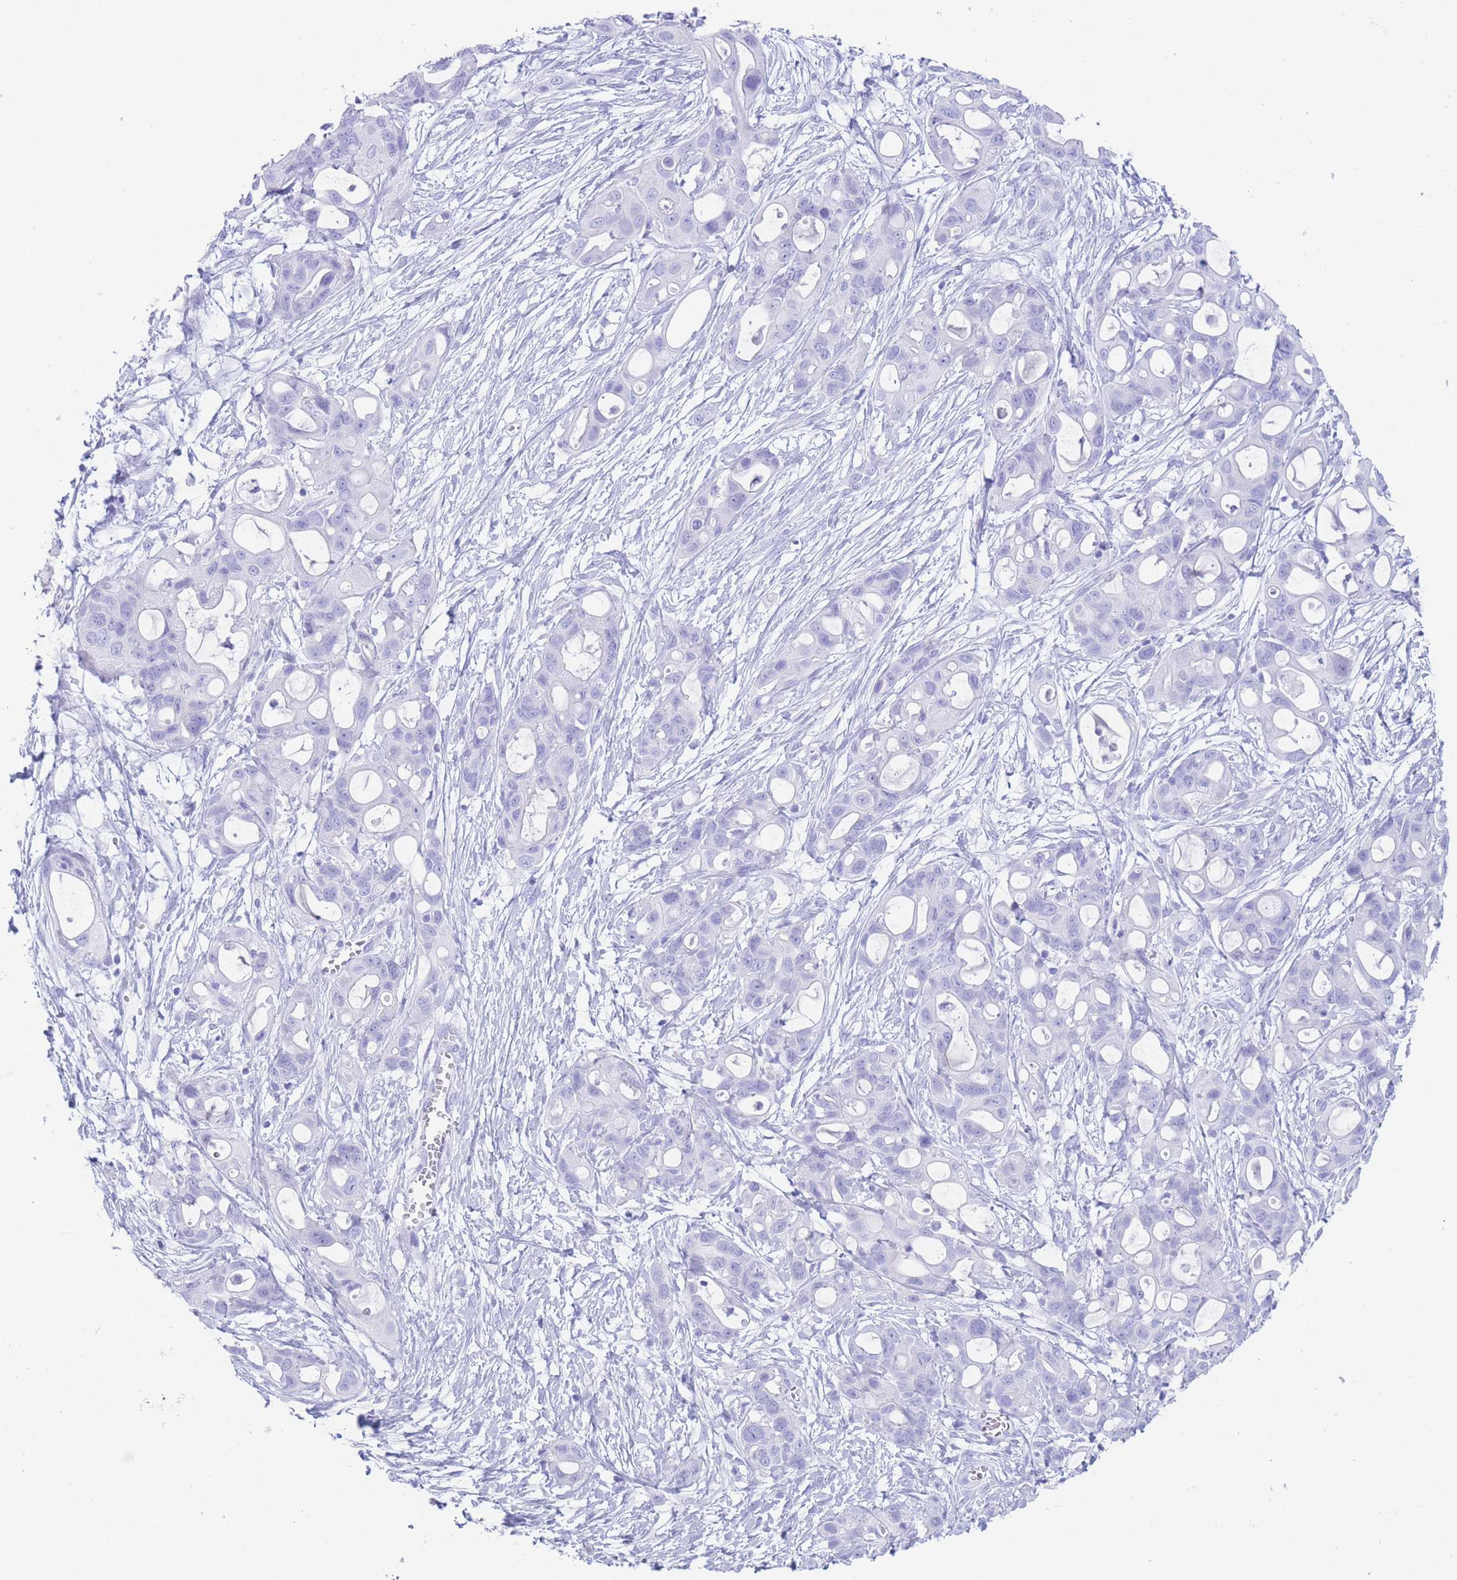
{"staining": {"intensity": "negative", "quantity": "none", "location": "none"}, "tissue": "ovarian cancer", "cell_type": "Tumor cells", "image_type": "cancer", "snomed": [{"axis": "morphology", "description": "Cystadenocarcinoma, mucinous, NOS"}, {"axis": "topography", "description": "Ovary"}], "caption": "DAB (3,3'-diaminobenzidine) immunohistochemical staining of ovarian cancer displays no significant staining in tumor cells. Brightfield microscopy of IHC stained with DAB (3,3'-diaminobenzidine) (brown) and hematoxylin (blue), captured at high magnification.", "gene": "SLCO1B3", "patient": {"sex": "female", "age": 70}}